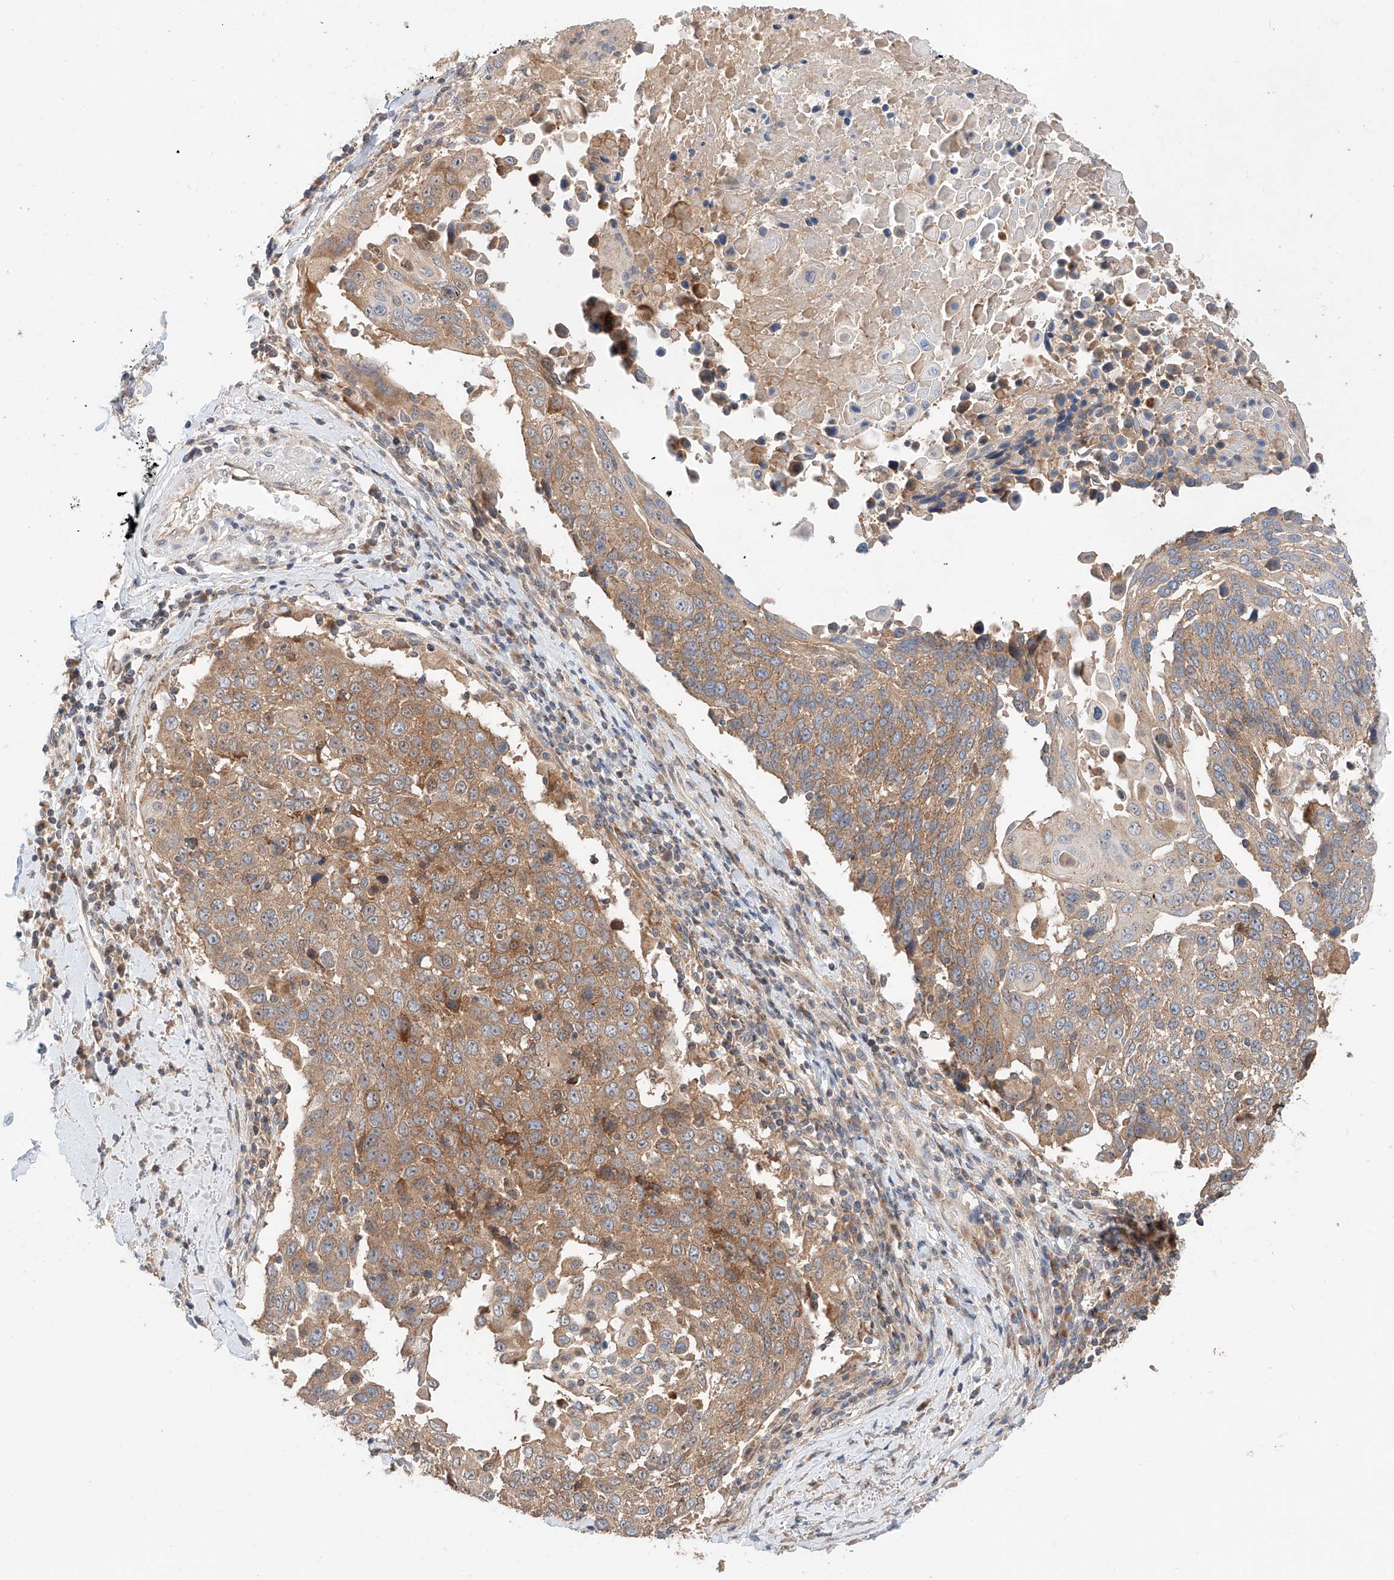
{"staining": {"intensity": "moderate", "quantity": ">75%", "location": "cytoplasmic/membranous"}, "tissue": "lung cancer", "cell_type": "Tumor cells", "image_type": "cancer", "snomed": [{"axis": "morphology", "description": "Squamous cell carcinoma, NOS"}, {"axis": "topography", "description": "Lung"}], "caption": "Approximately >75% of tumor cells in lung cancer (squamous cell carcinoma) show moderate cytoplasmic/membranous protein expression as visualized by brown immunohistochemical staining.", "gene": "XPNPEP1", "patient": {"sex": "male", "age": 66}}